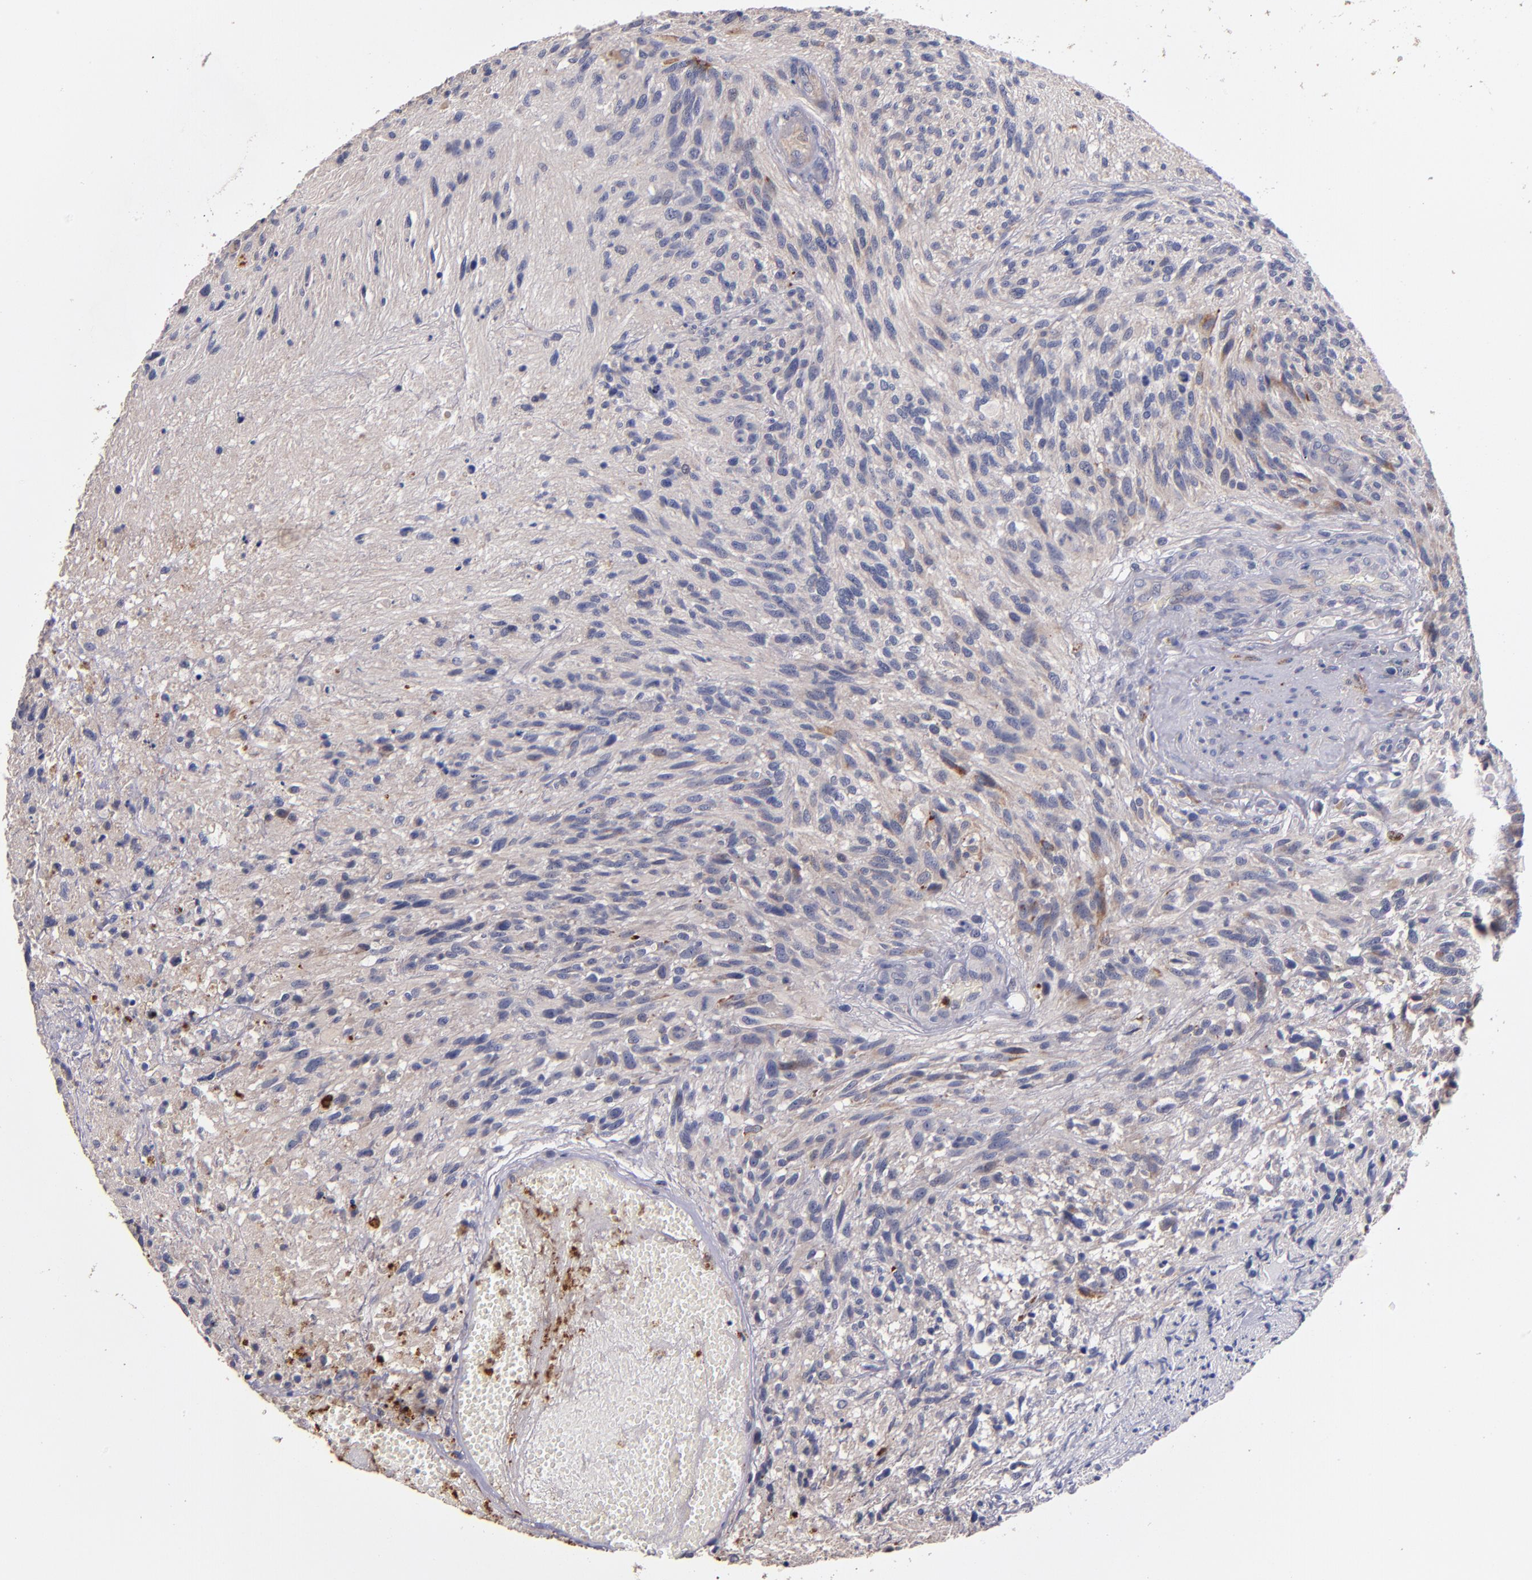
{"staining": {"intensity": "weak", "quantity": "<25%", "location": "cytoplasmic/membranous"}, "tissue": "glioma", "cell_type": "Tumor cells", "image_type": "cancer", "snomed": [{"axis": "morphology", "description": "Normal tissue, NOS"}, {"axis": "morphology", "description": "Glioma, malignant, High grade"}, {"axis": "topography", "description": "Cerebral cortex"}], "caption": "An image of malignant high-grade glioma stained for a protein reveals no brown staining in tumor cells.", "gene": "TTLL12", "patient": {"sex": "male", "age": 75}}